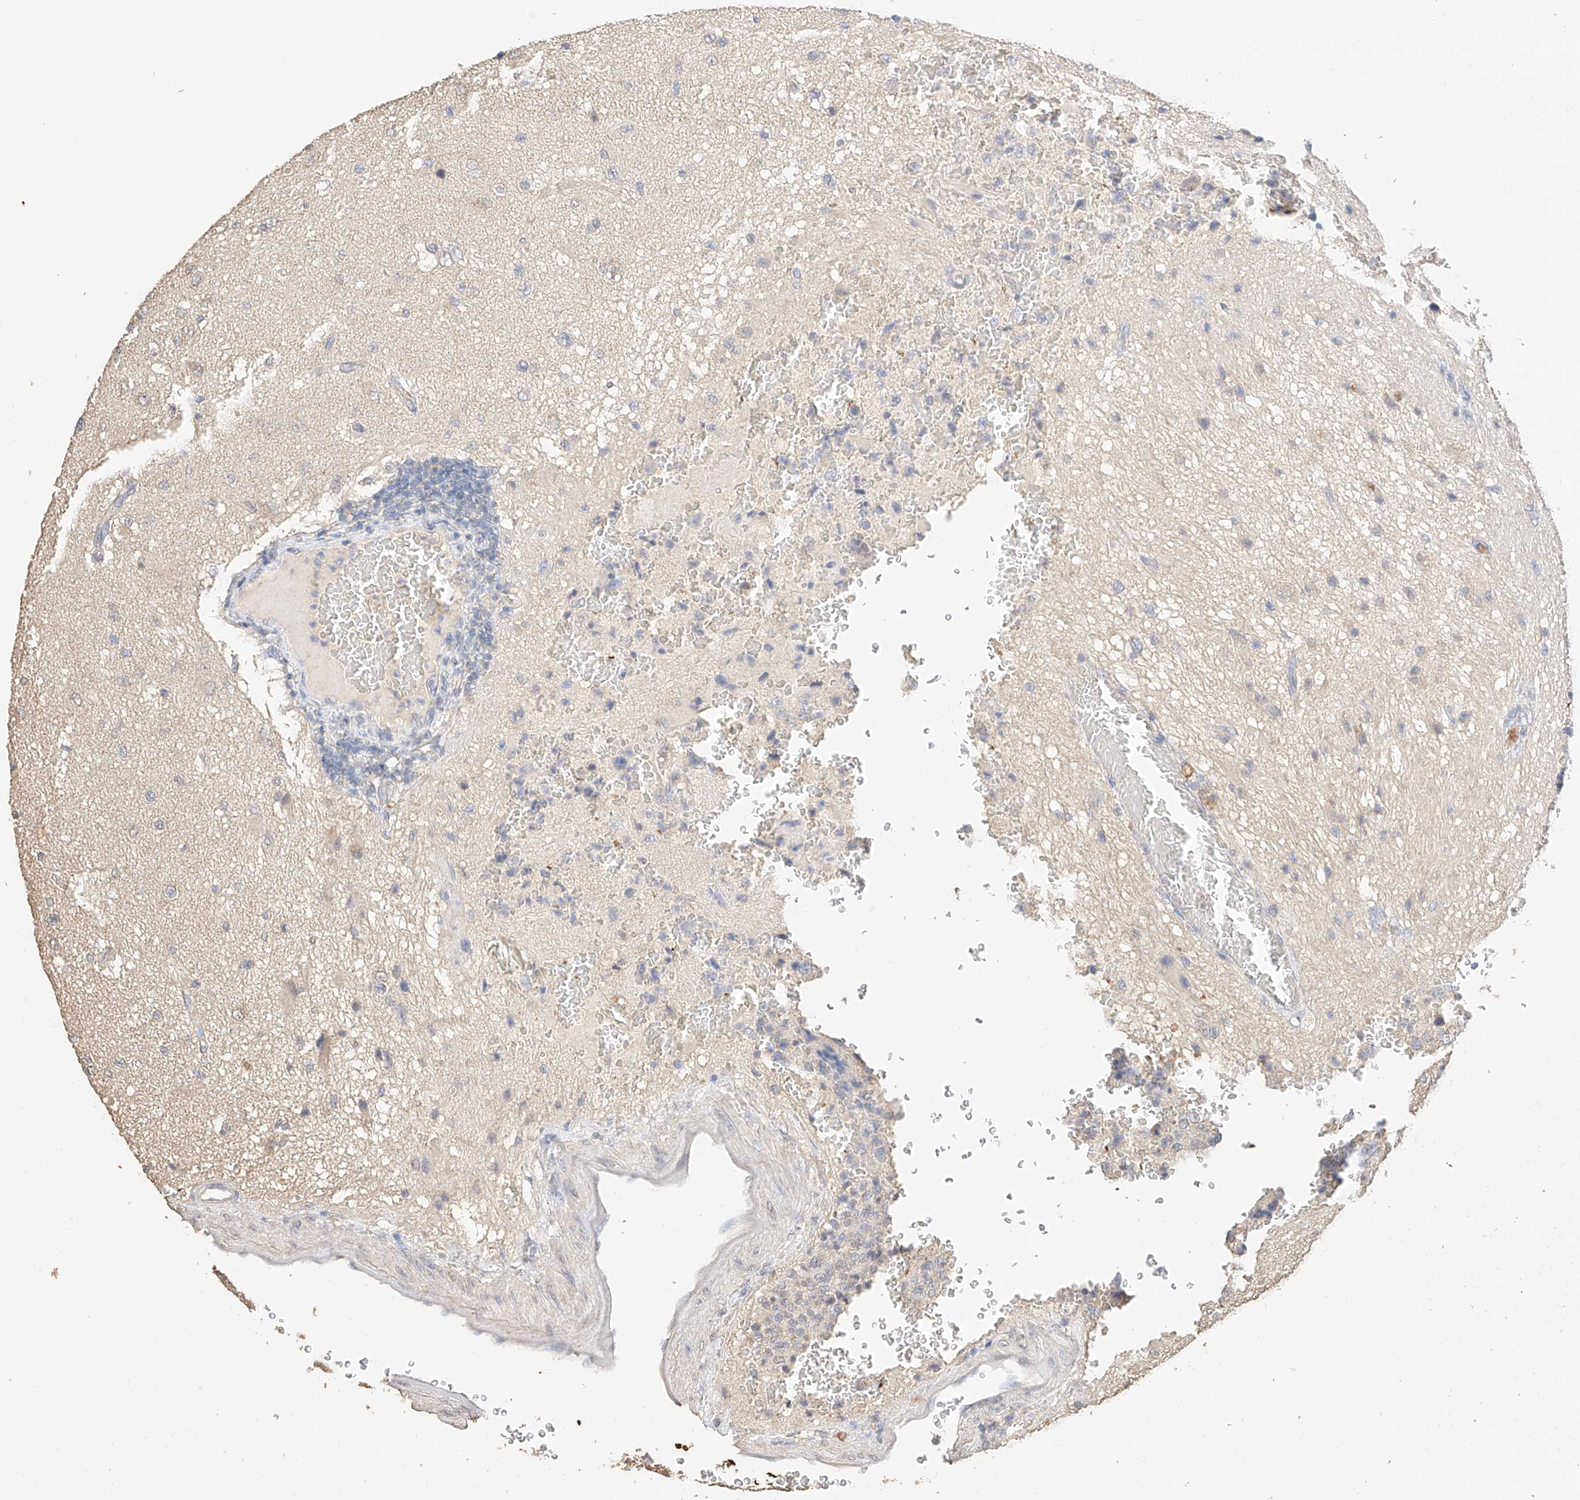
{"staining": {"intensity": "negative", "quantity": "none", "location": "none"}, "tissue": "glioma", "cell_type": "Tumor cells", "image_type": "cancer", "snomed": [{"axis": "morphology", "description": "Glioma, malignant, High grade"}, {"axis": "topography", "description": "pancreas cauda"}], "caption": "High magnification brightfield microscopy of malignant glioma (high-grade) stained with DAB (3,3'-diaminobenzidine) (brown) and counterstained with hematoxylin (blue): tumor cells show no significant positivity.", "gene": "IL22RA2", "patient": {"sex": "male", "age": 60}}